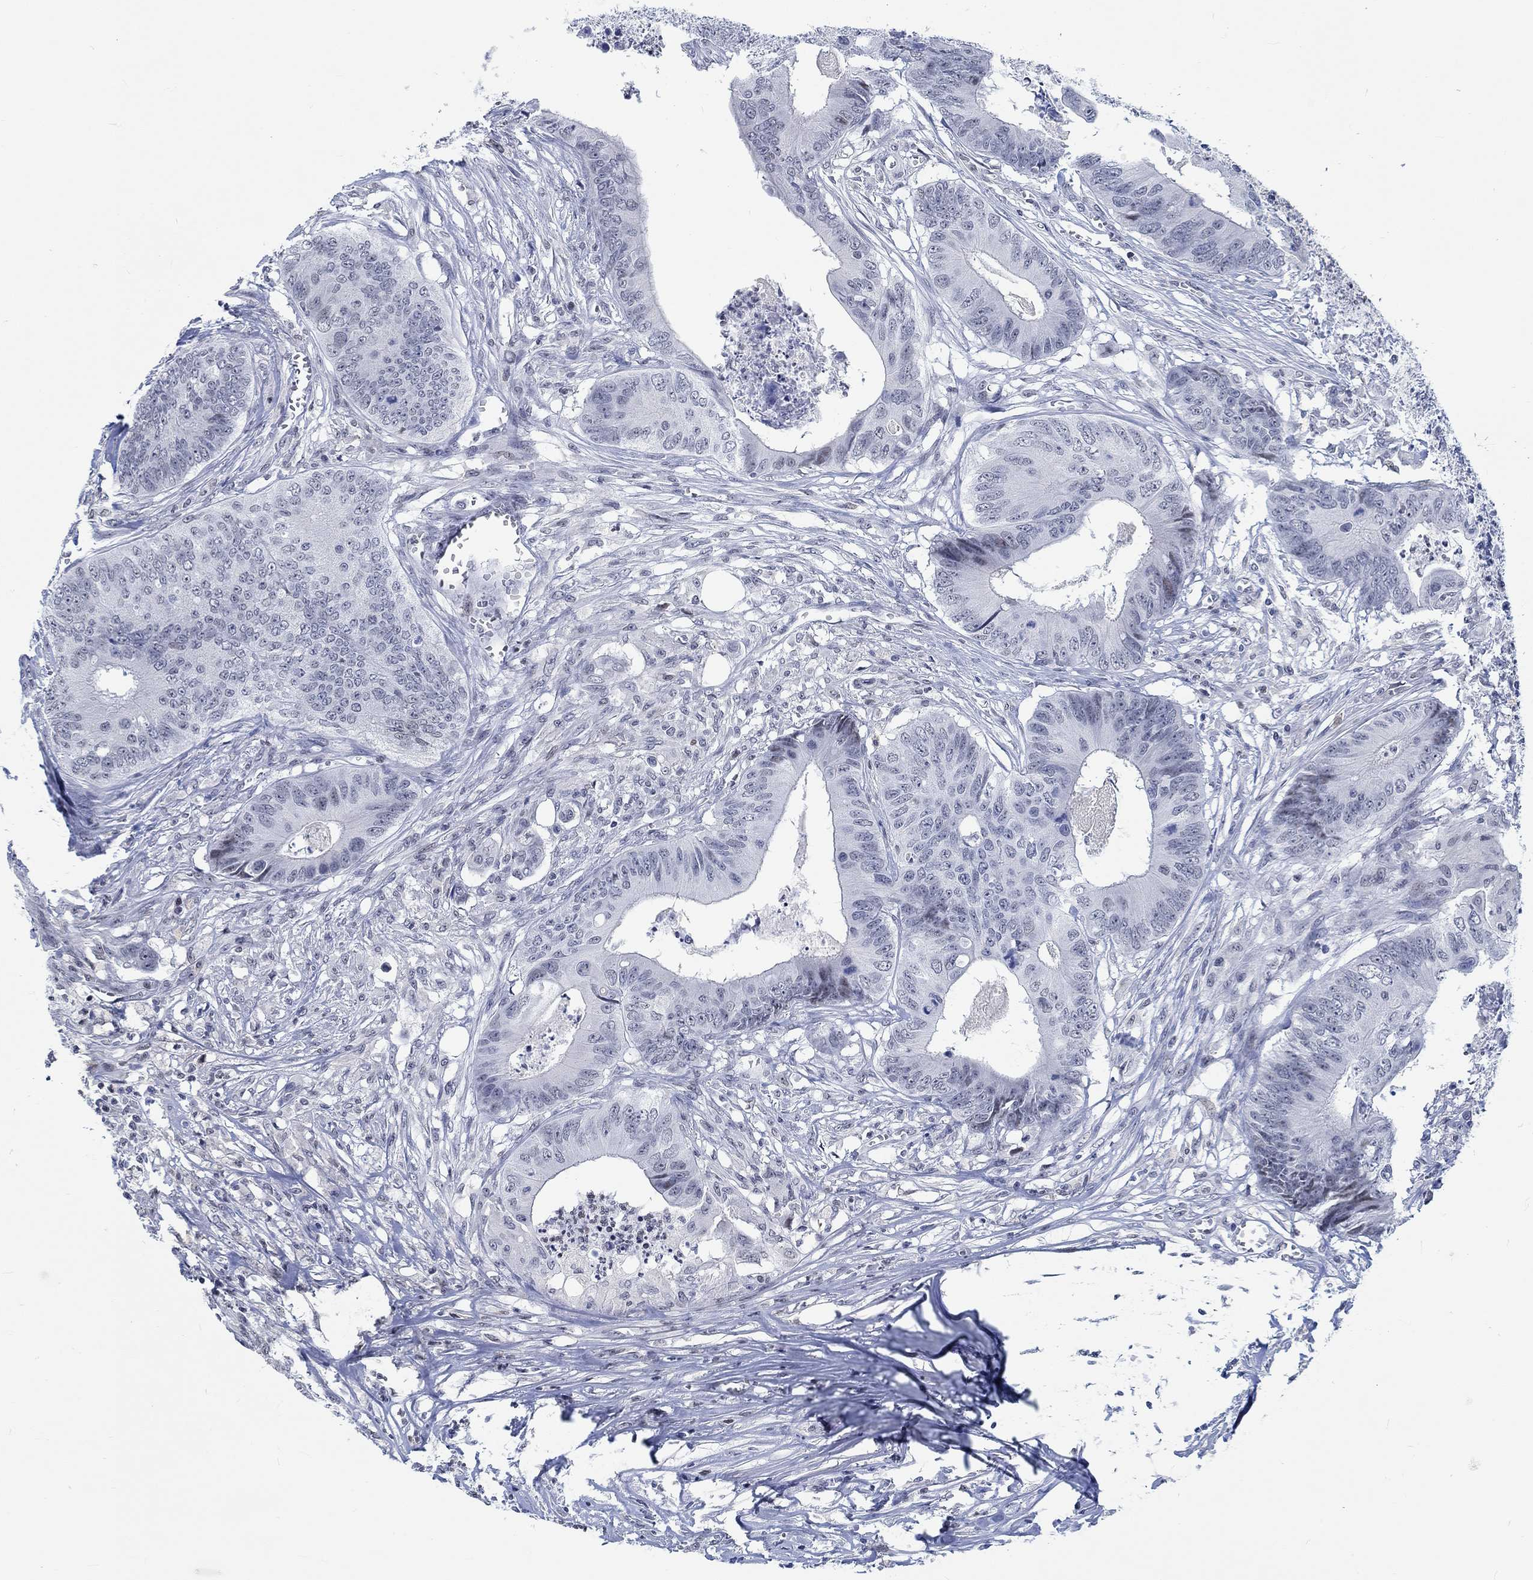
{"staining": {"intensity": "weak", "quantity": "<25%", "location": "nuclear"}, "tissue": "colorectal cancer", "cell_type": "Tumor cells", "image_type": "cancer", "snomed": [{"axis": "morphology", "description": "Adenocarcinoma, NOS"}, {"axis": "topography", "description": "Colon"}], "caption": "Tumor cells are negative for protein expression in human adenocarcinoma (colorectal). The staining was performed using DAB (3,3'-diaminobenzidine) to visualize the protein expression in brown, while the nuclei were stained in blue with hematoxylin (Magnification: 20x).", "gene": "KCNH8", "patient": {"sex": "male", "age": 84}}